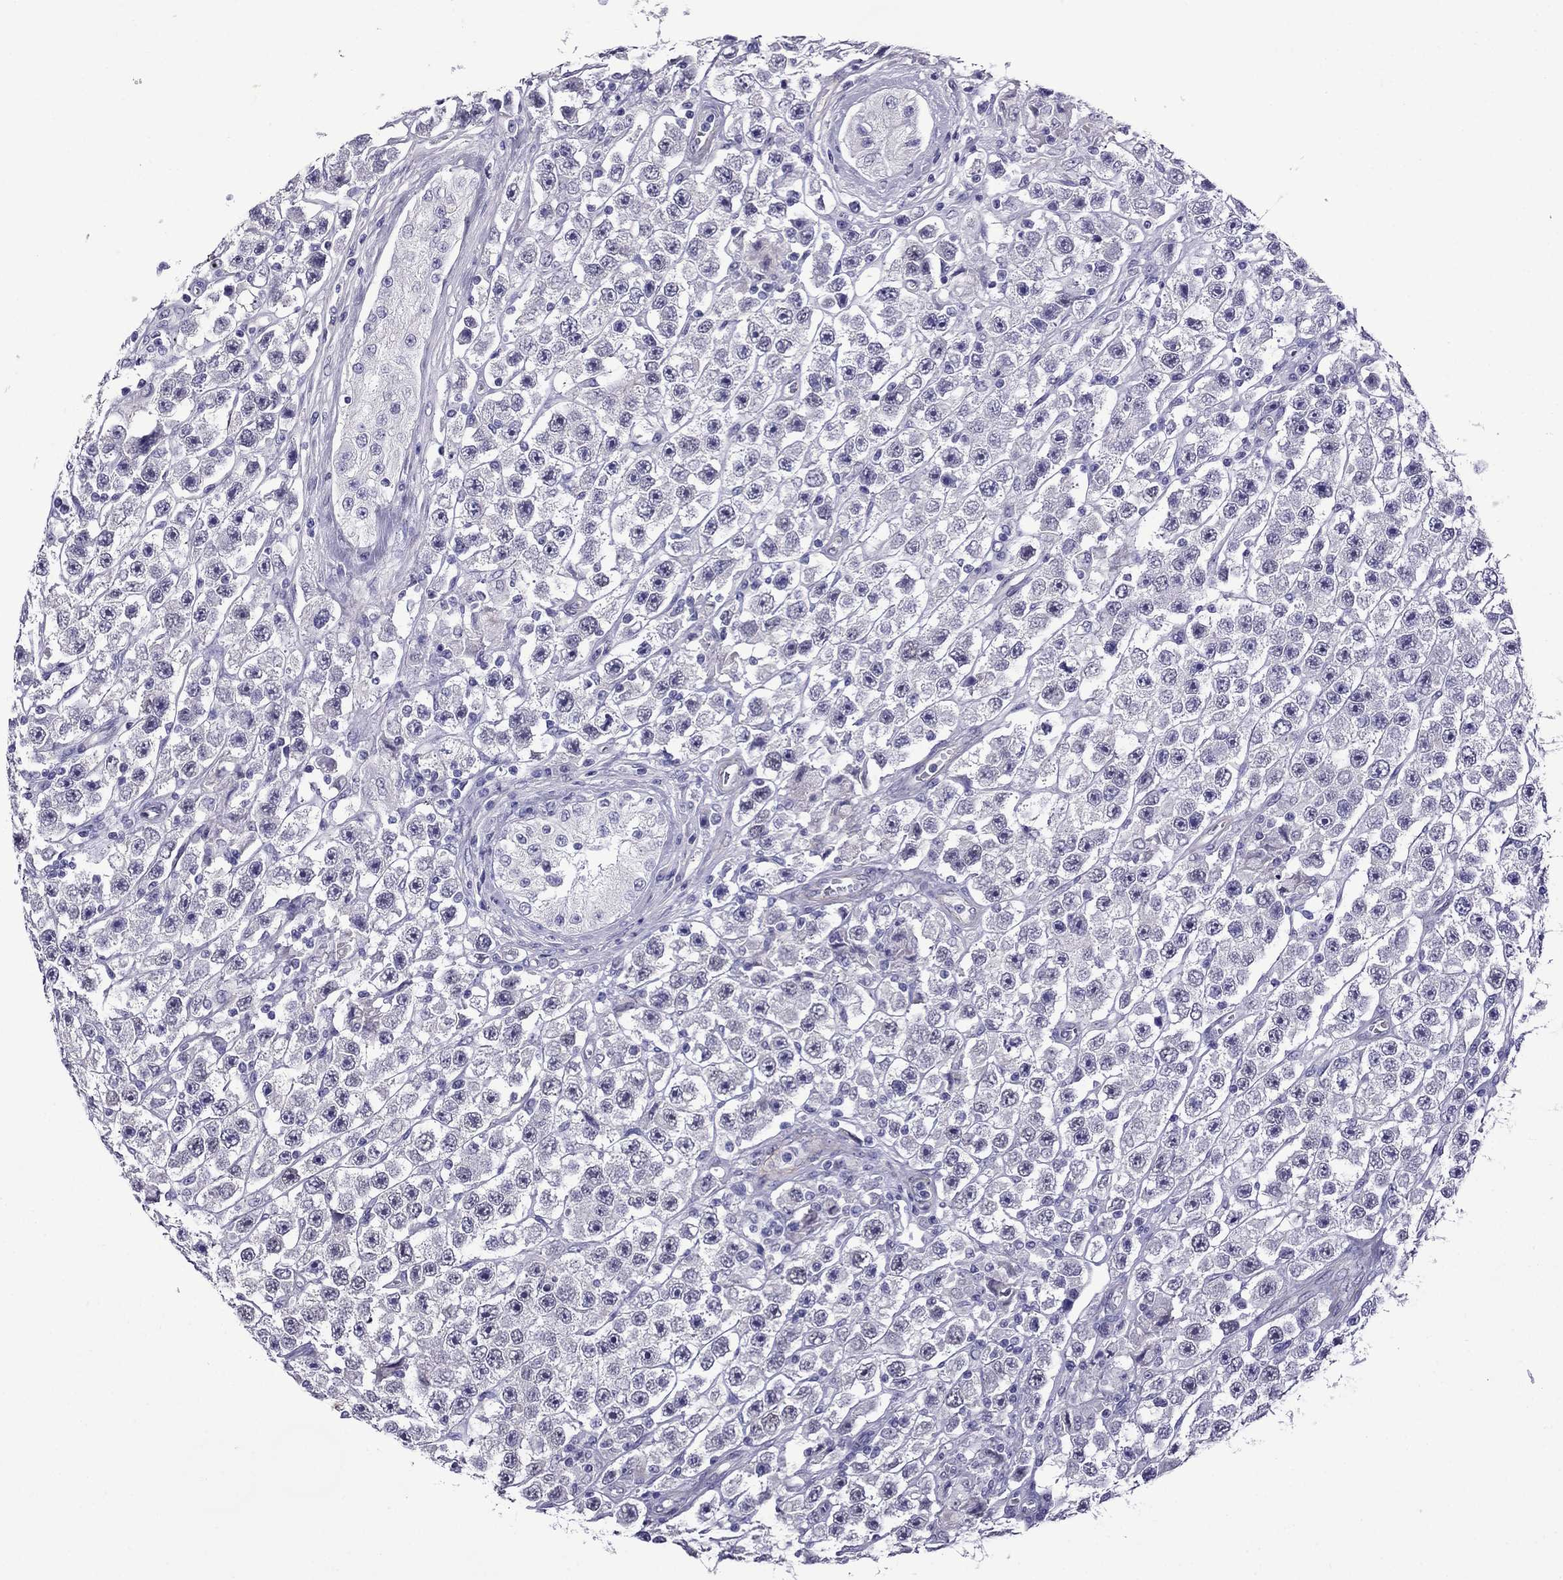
{"staining": {"intensity": "negative", "quantity": "none", "location": "none"}, "tissue": "testis cancer", "cell_type": "Tumor cells", "image_type": "cancer", "snomed": [{"axis": "morphology", "description": "Seminoma, NOS"}, {"axis": "topography", "description": "Testis"}], "caption": "Immunohistochemistry image of neoplastic tissue: testis cancer (seminoma) stained with DAB (3,3'-diaminobenzidine) shows no significant protein staining in tumor cells. (Brightfield microscopy of DAB (3,3'-diaminobenzidine) immunohistochemistry (IHC) at high magnification).", "gene": "CHRNA5", "patient": {"sex": "male", "age": 45}}